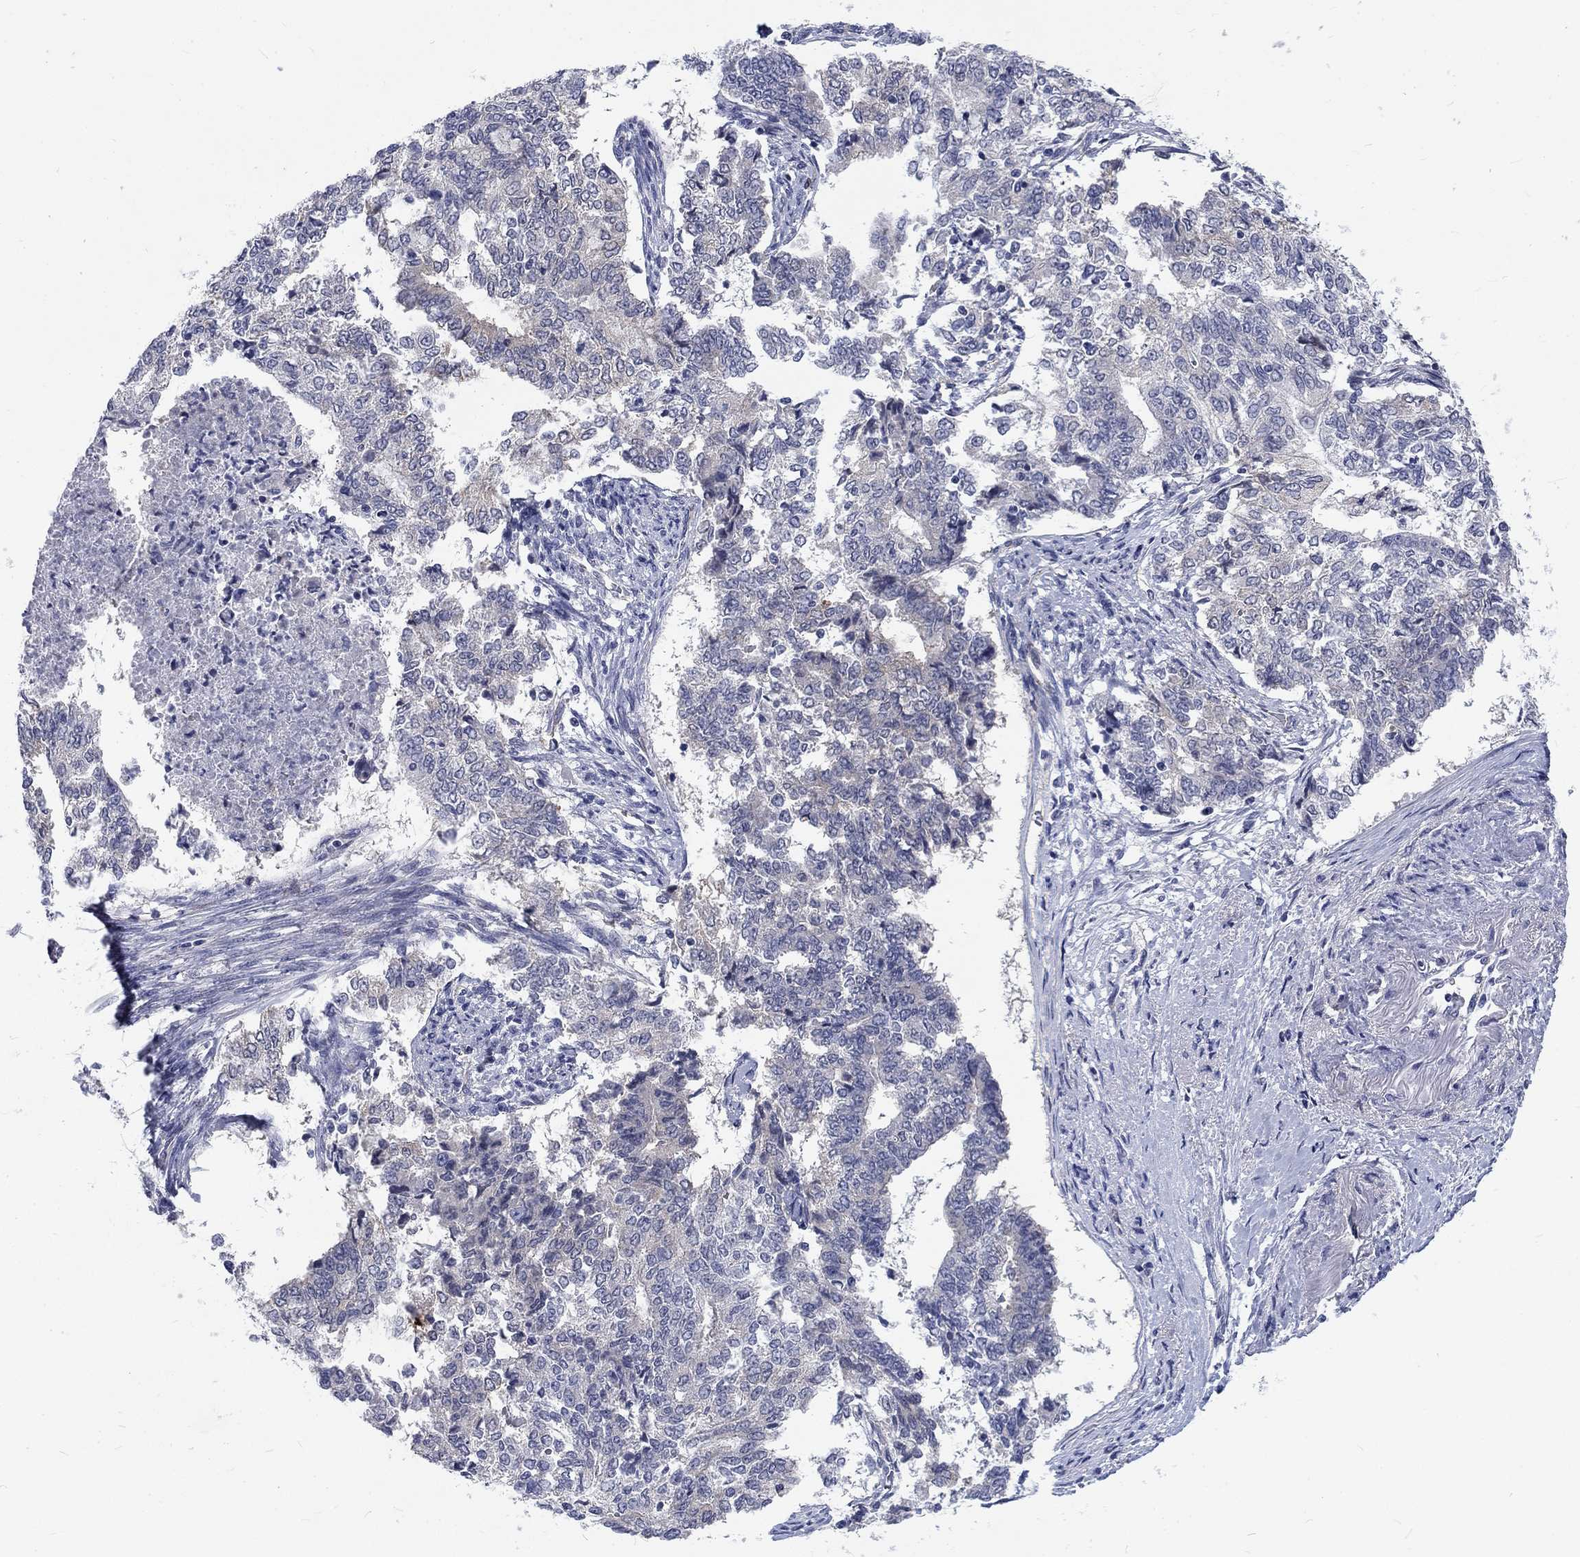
{"staining": {"intensity": "negative", "quantity": "none", "location": "none"}, "tissue": "endometrial cancer", "cell_type": "Tumor cells", "image_type": "cancer", "snomed": [{"axis": "morphology", "description": "Adenocarcinoma, NOS"}, {"axis": "topography", "description": "Endometrium"}], "caption": "Immunohistochemistry micrograph of endometrial cancer stained for a protein (brown), which shows no positivity in tumor cells.", "gene": "PHKA1", "patient": {"sex": "female", "age": 65}}